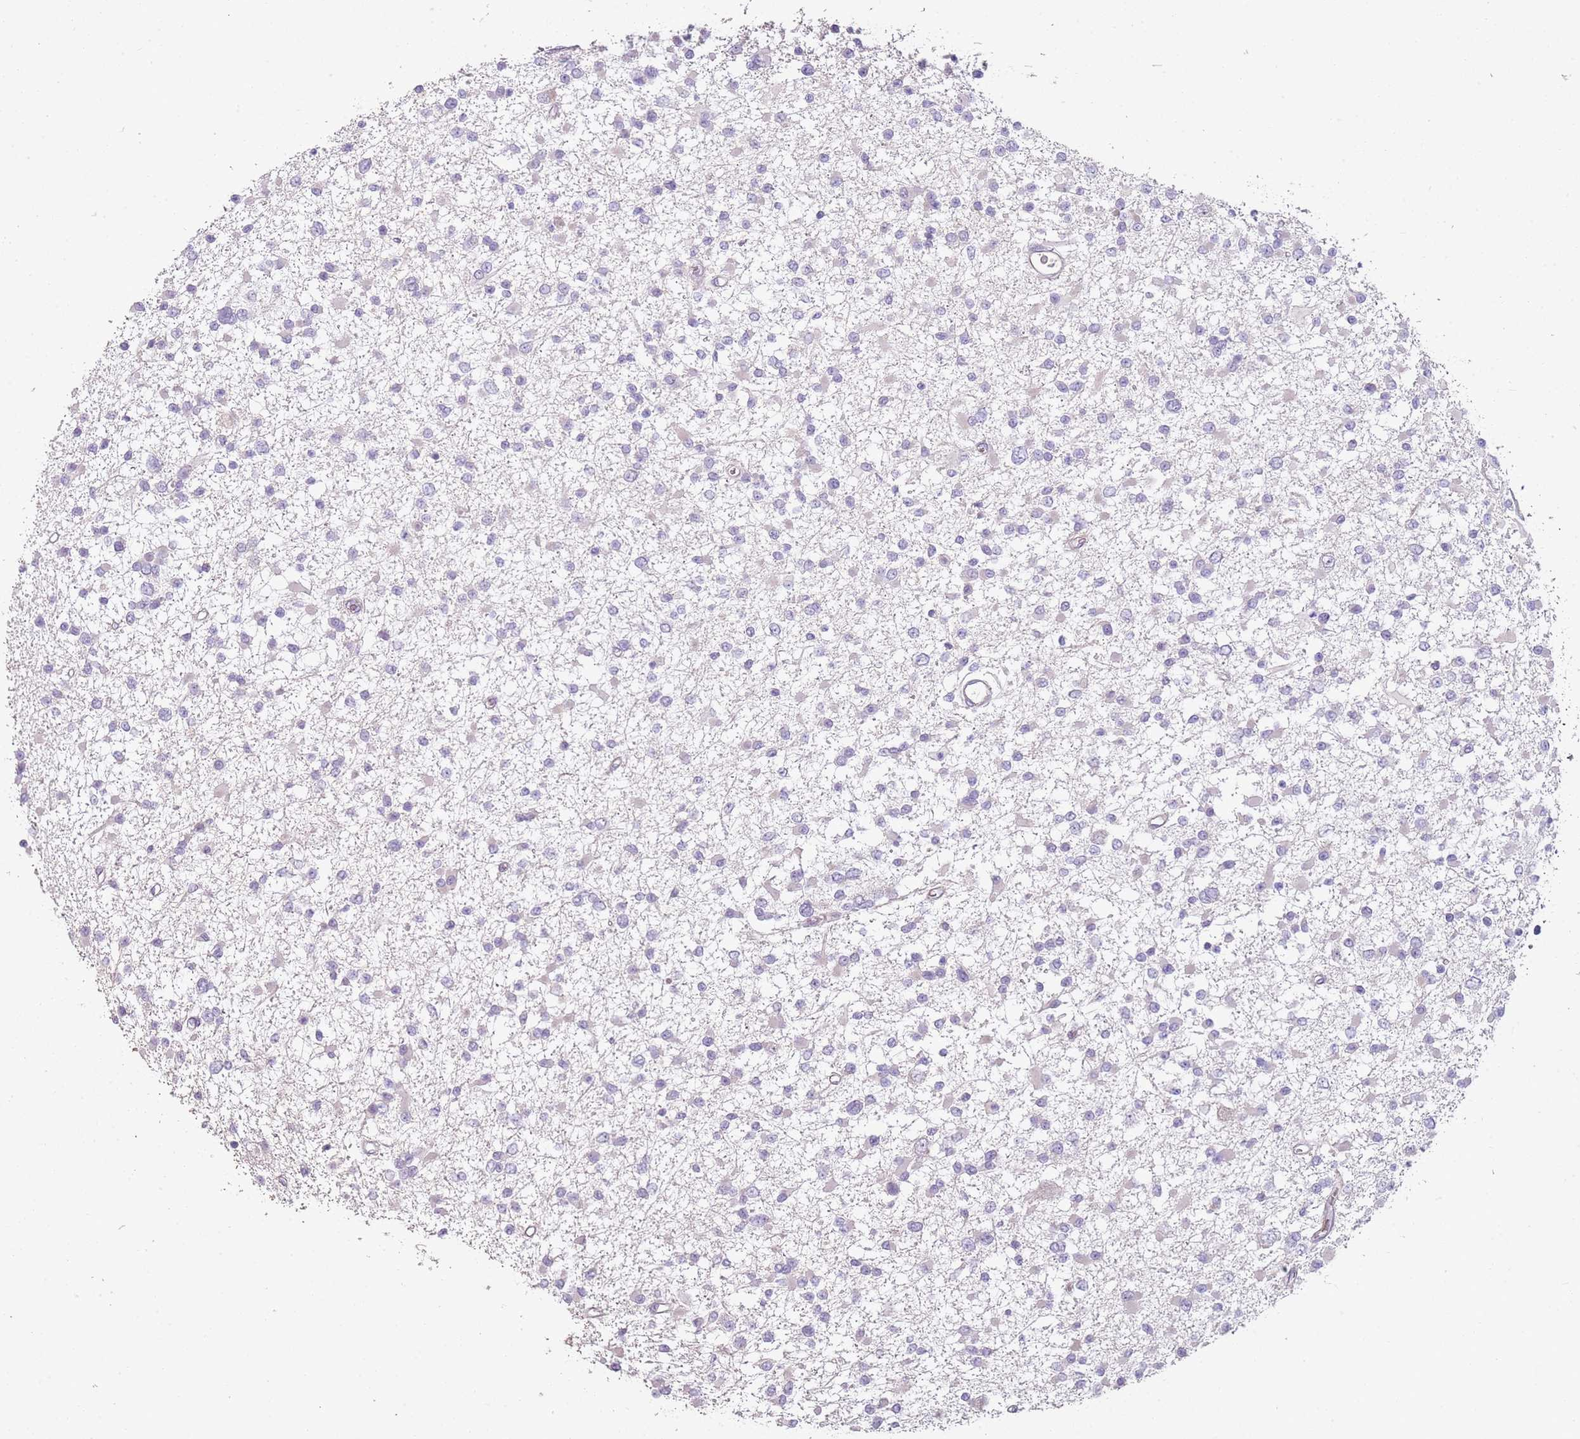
{"staining": {"intensity": "negative", "quantity": "none", "location": "none"}, "tissue": "glioma", "cell_type": "Tumor cells", "image_type": "cancer", "snomed": [{"axis": "morphology", "description": "Glioma, malignant, Low grade"}, {"axis": "topography", "description": "Brain"}], "caption": "This is an immunohistochemistry photomicrograph of human glioma. There is no positivity in tumor cells.", "gene": "ZNF583", "patient": {"sex": "female", "age": 22}}